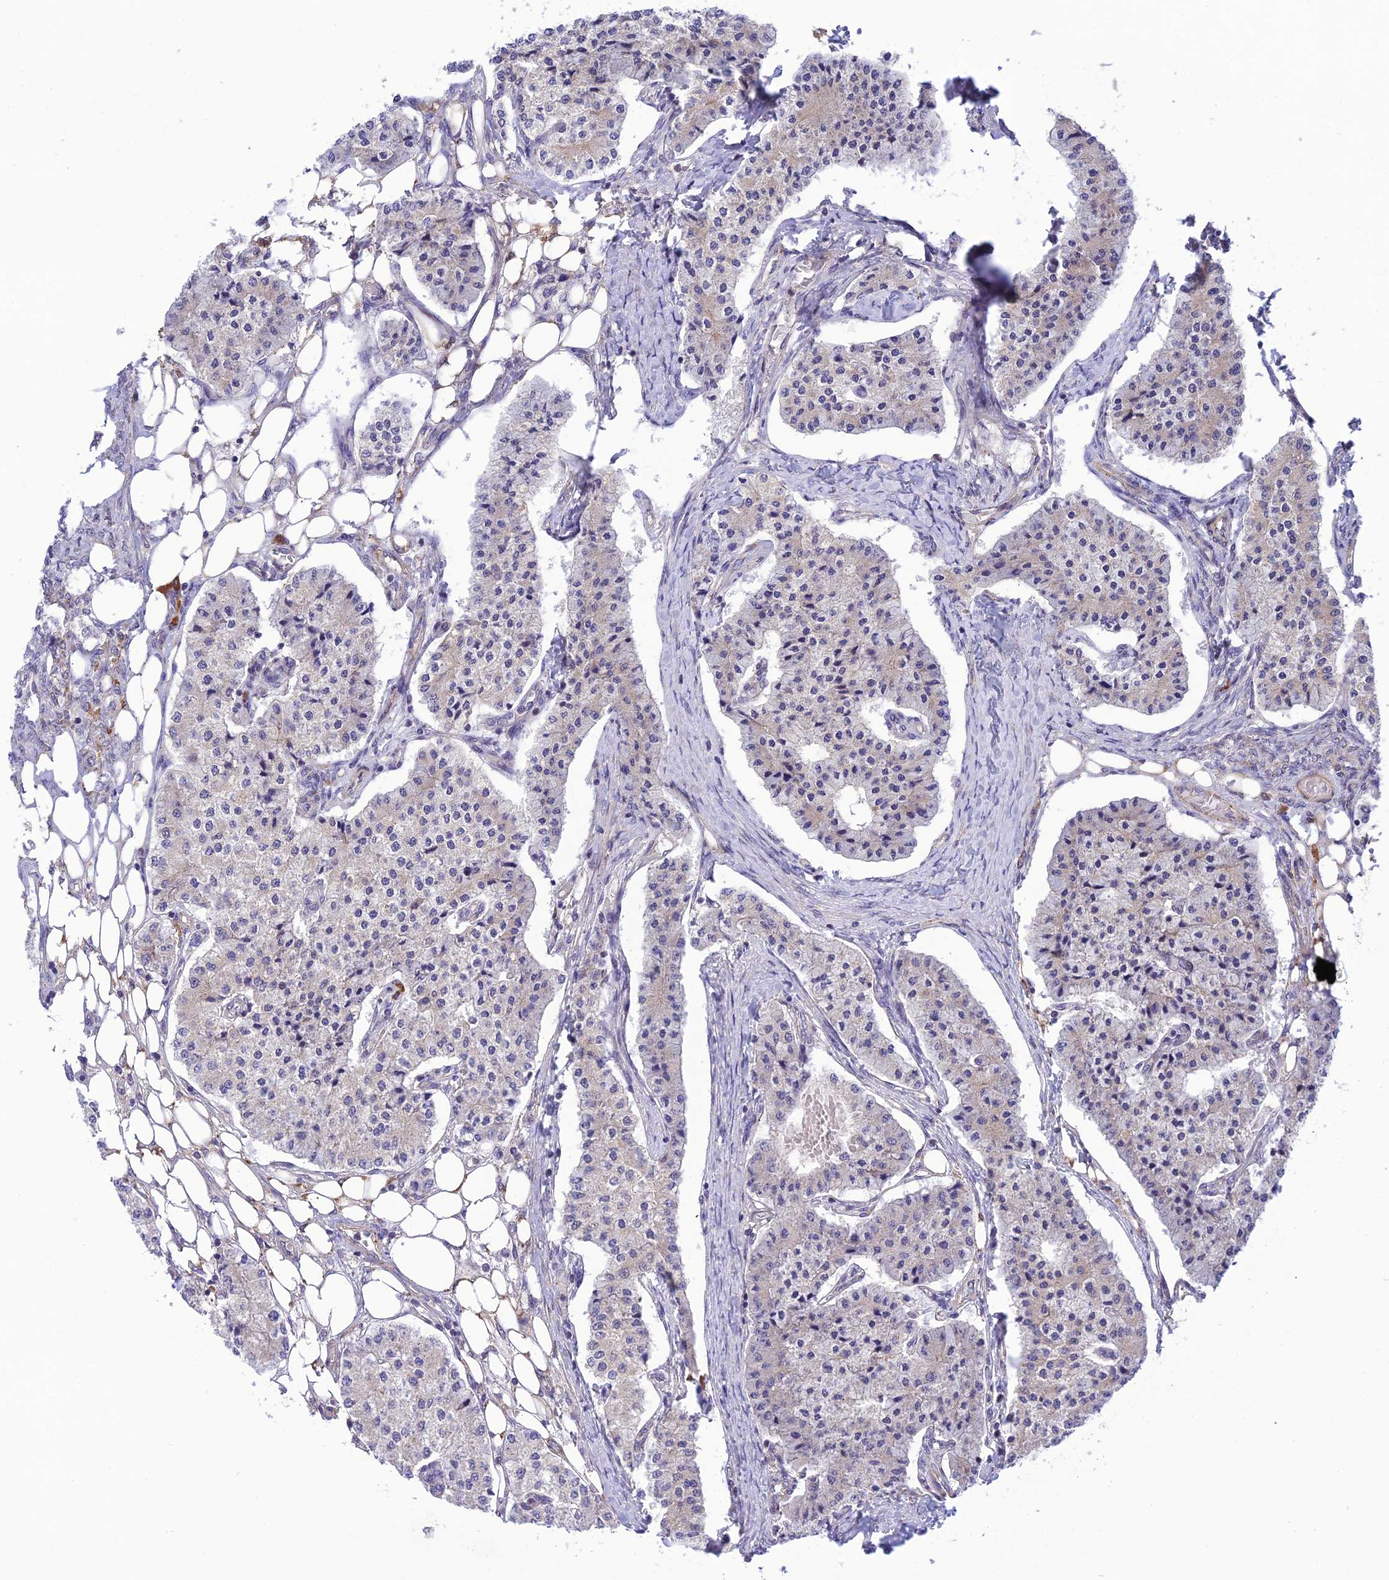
{"staining": {"intensity": "negative", "quantity": "none", "location": "none"}, "tissue": "carcinoid", "cell_type": "Tumor cells", "image_type": "cancer", "snomed": [{"axis": "morphology", "description": "Carcinoid, malignant, NOS"}, {"axis": "topography", "description": "Colon"}], "caption": "Image shows no significant protein positivity in tumor cells of malignant carcinoid.", "gene": "UROS", "patient": {"sex": "female", "age": 52}}